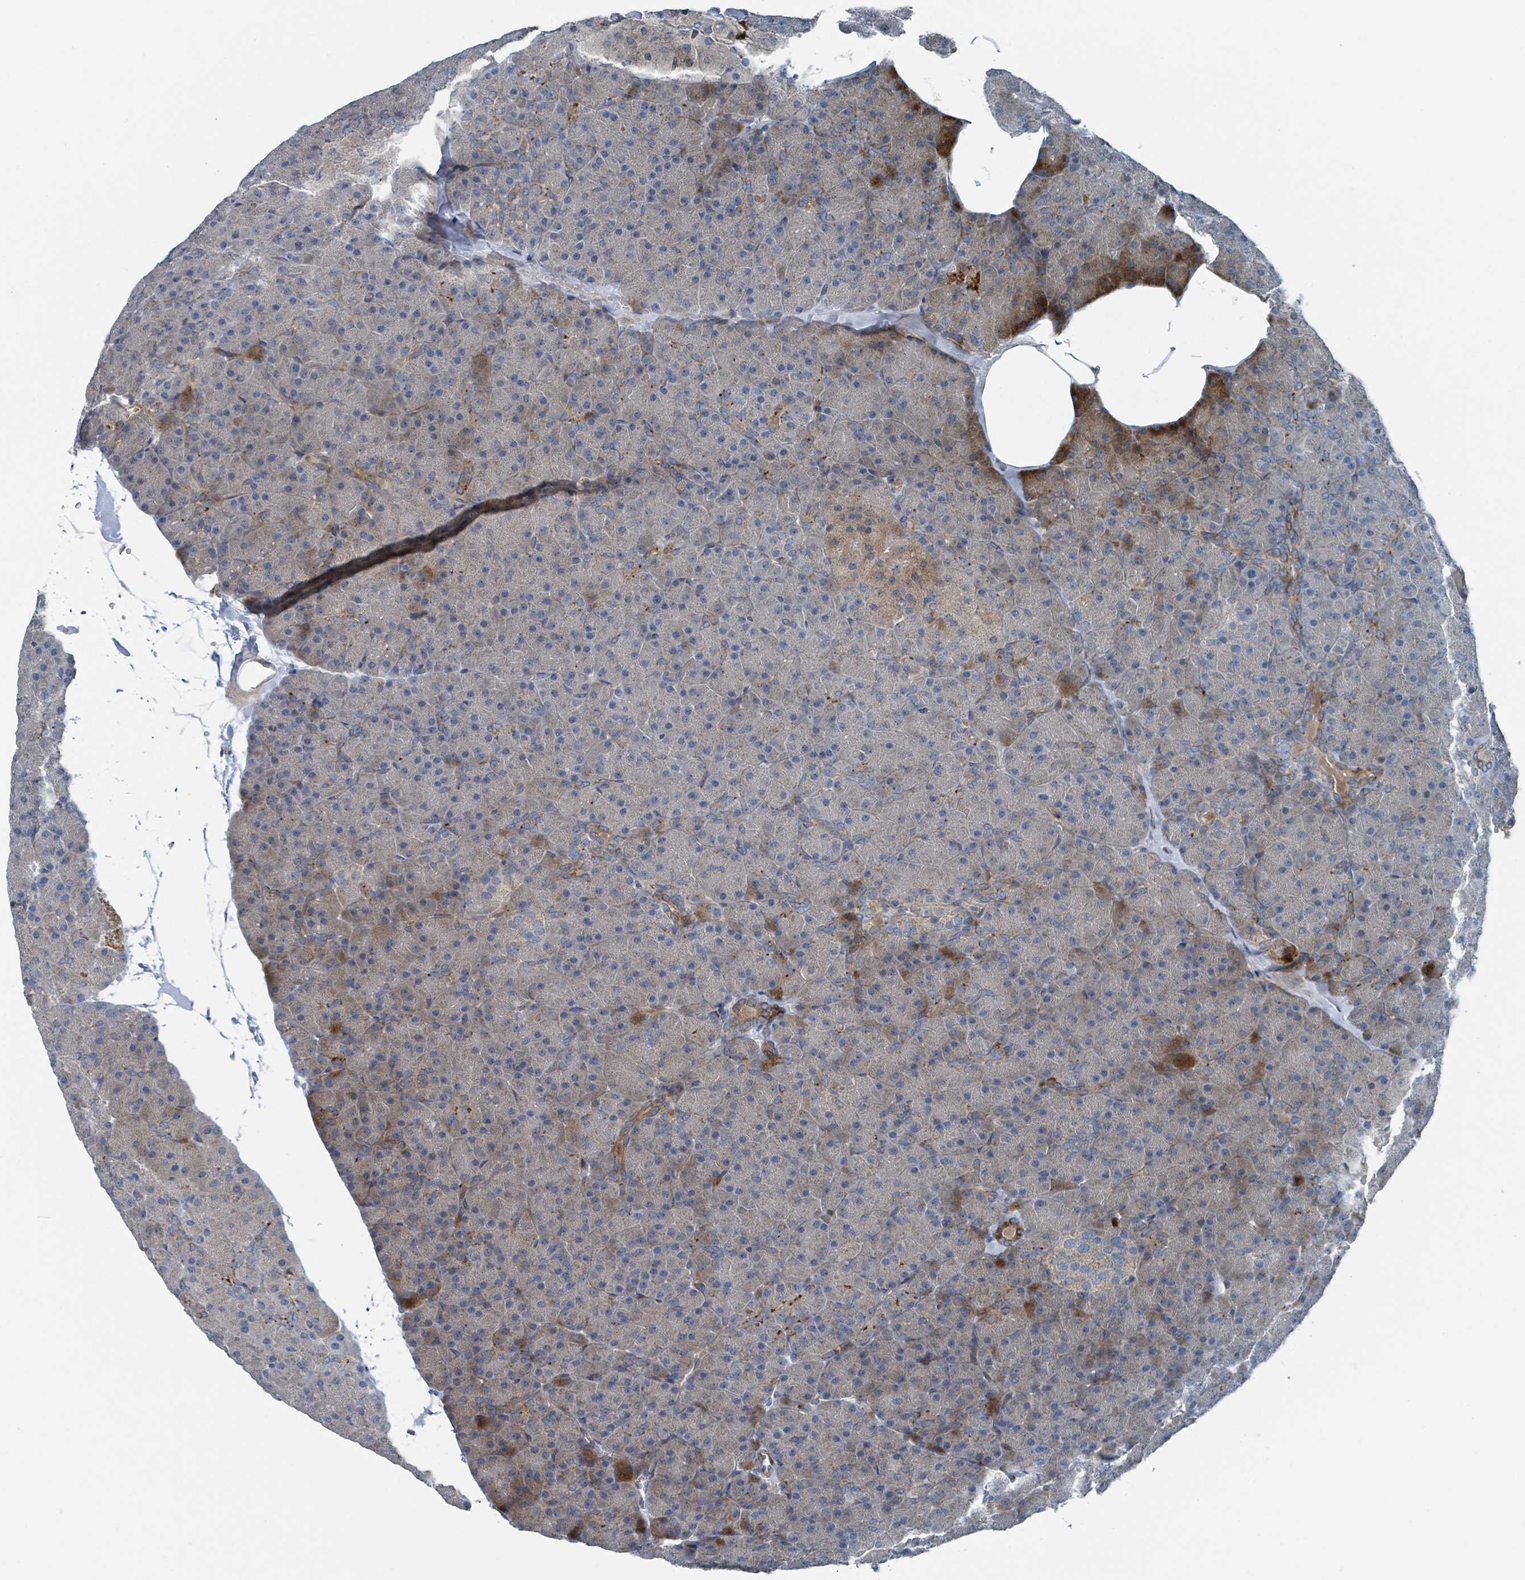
{"staining": {"intensity": "strong", "quantity": "<25%", "location": "cytoplasmic/membranous"}, "tissue": "pancreas", "cell_type": "Exocrine glandular cells", "image_type": "normal", "snomed": [{"axis": "morphology", "description": "Normal tissue, NOS"}, {"axis": "topography", "description": "Pancreas"}], "caption": "A brown stain labels strong cytoplasmic/membranous expression of a protein in exocrine glandular cells of unremarkable pancreas. (DAB (3,3'-diaminobenzidine) IHC with brightfield microscopy, high magnification).", "gene": "DIPK2A", "patient": {"sex": "male", "age": 36}}